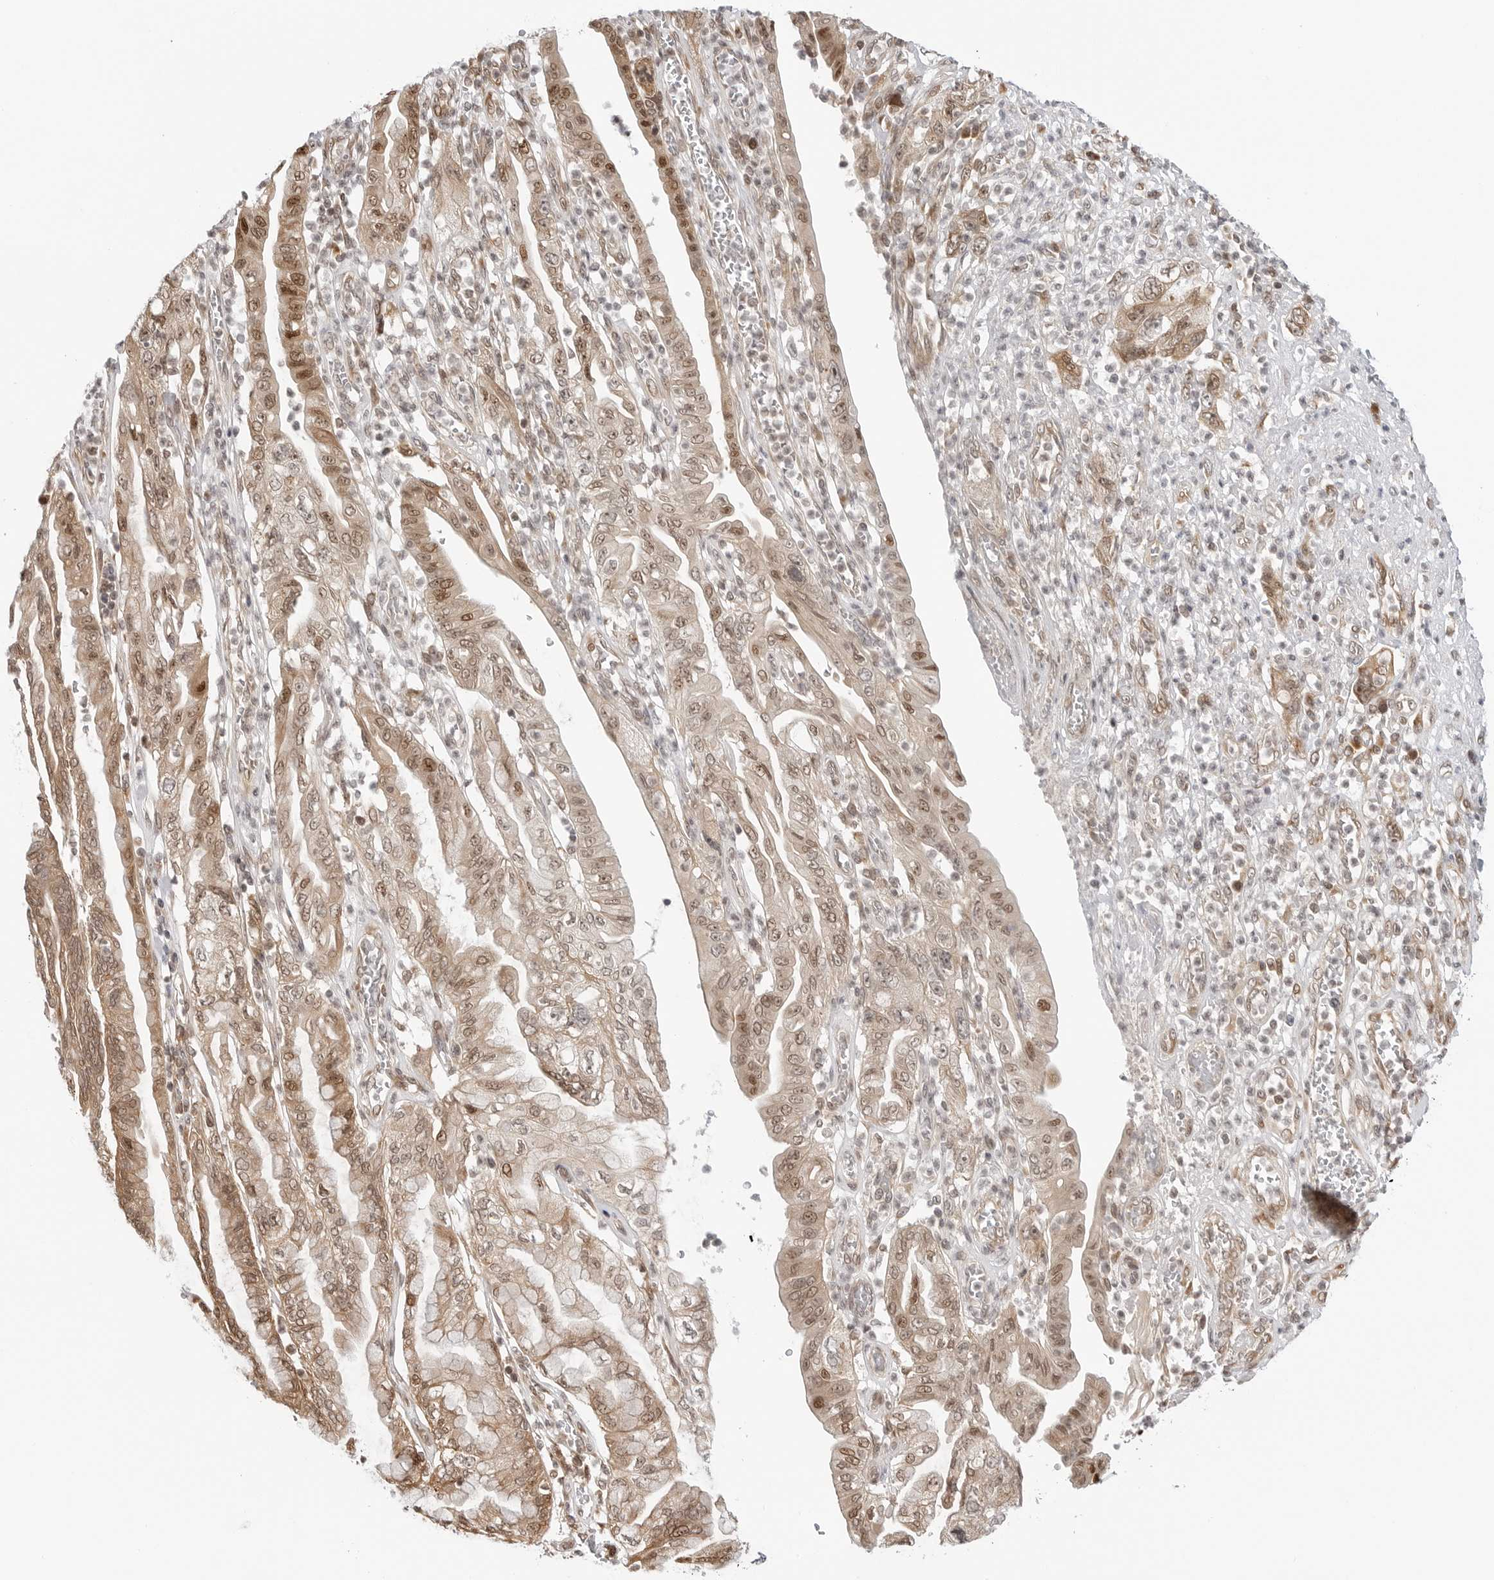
{"staining": {"intensity": "moderate", "quantity": ">75%", "location": "cytoplasmic/membranous,nuclear"}, "tissue": "pancreatic cancer", "cell_type": "Tumor cells", "image_type": "cancer", "snomed": [{"axis": "morphology", "description": "Adenocarcinoma, NOS"}, {"axis": "topography", "description": "Pancreas"}], "caption": "This photomicrograph demonstrates immunohistochemistry staining of human pancreatic cancer (adenocarcinoma), with medium moderate cytoplasmic/membranous and nuclear positivity in approximately >75% of tumor cells.", "gene": "TIPRL", "patient": {"sex": "female", "age": 73}}